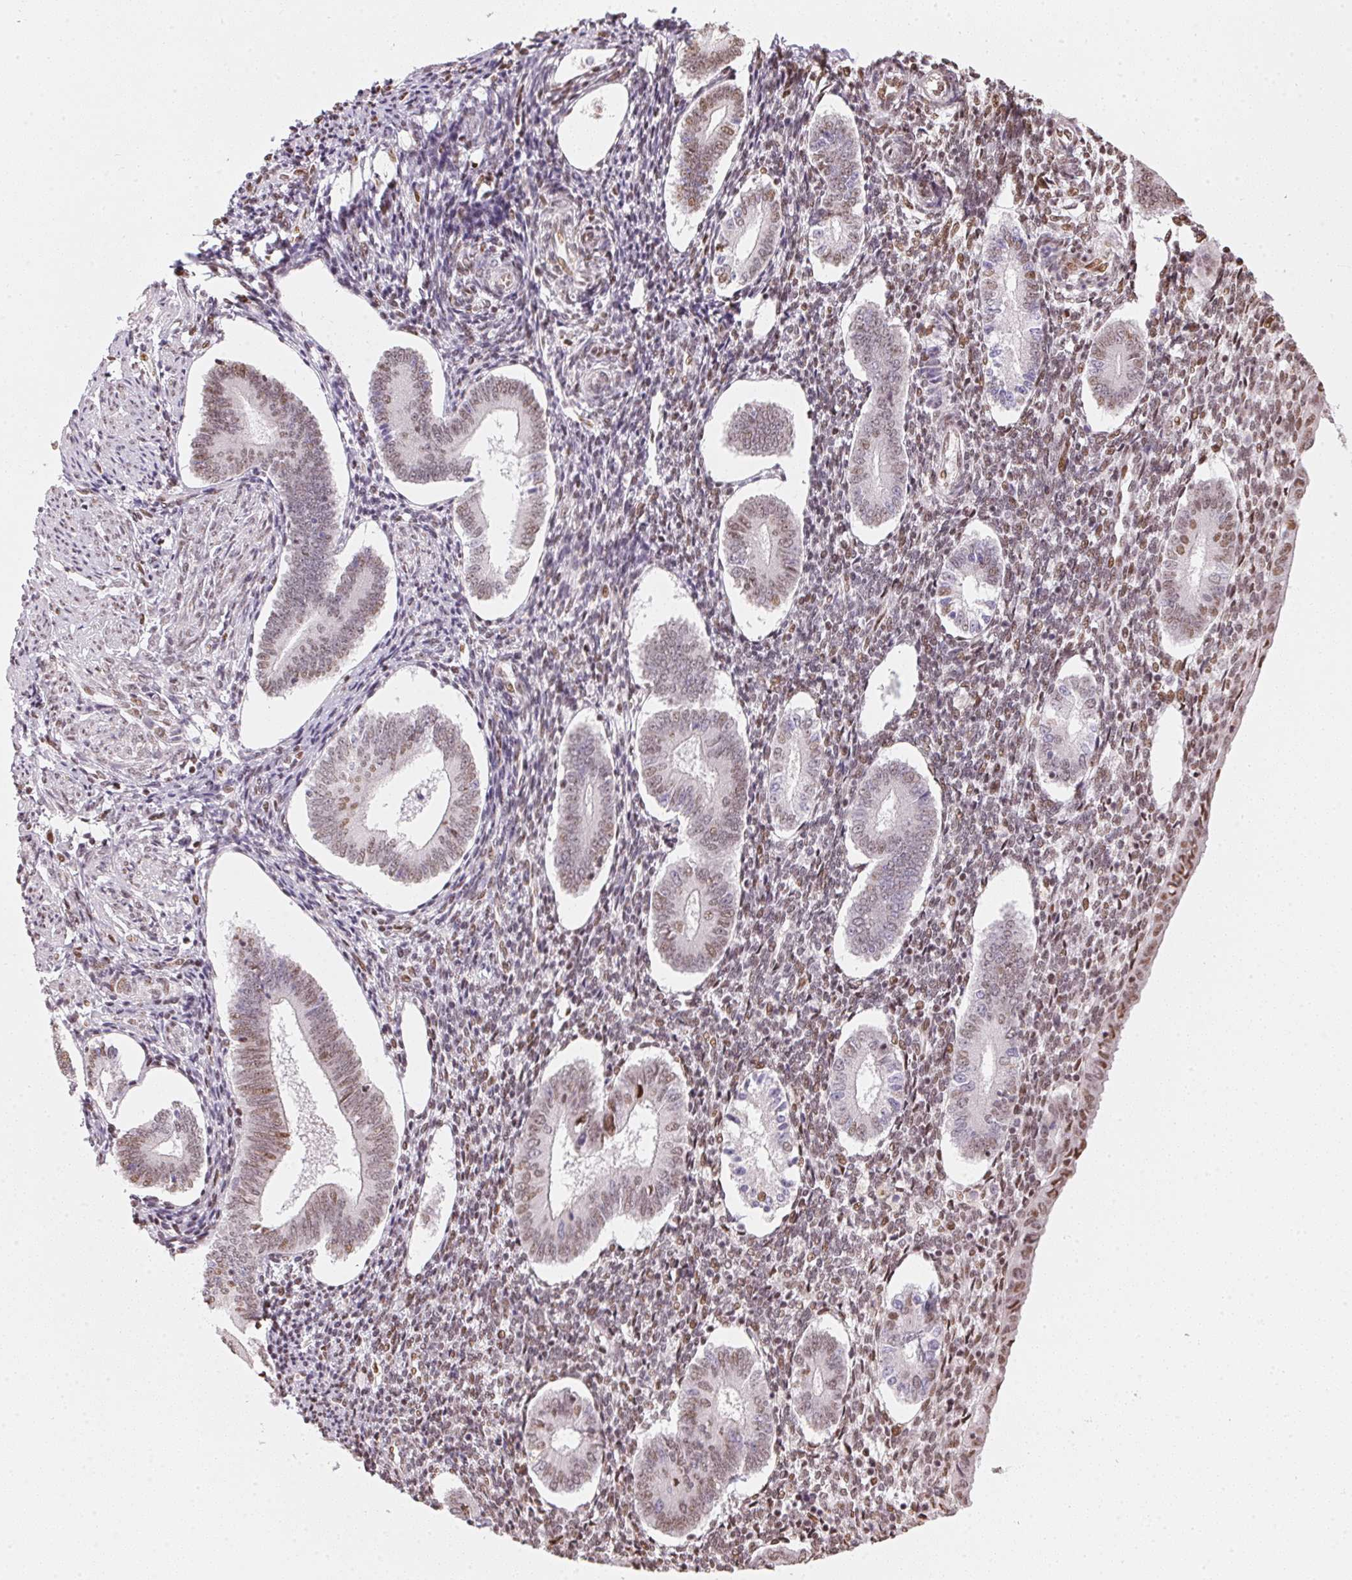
{"staining": {"intensity": "weak", "quantity": "25%-75%", "location": "nuclear"}, "tissue": "endometrium", "cell_type": "Cells in endometrial stroma", "image_type": "normal", "snomed": [{"axis": "morphology", "description": "Normal tissue, NOS"}, {"axis": "topography", "description": "Endometrium"}], "caption": "Weak nuclear expression is identified in about 25%-75% of cells in endometrial stroma in benign endometrium.", "gene": "KAT6A", "patient": {"sex": "female", "age": 40}}